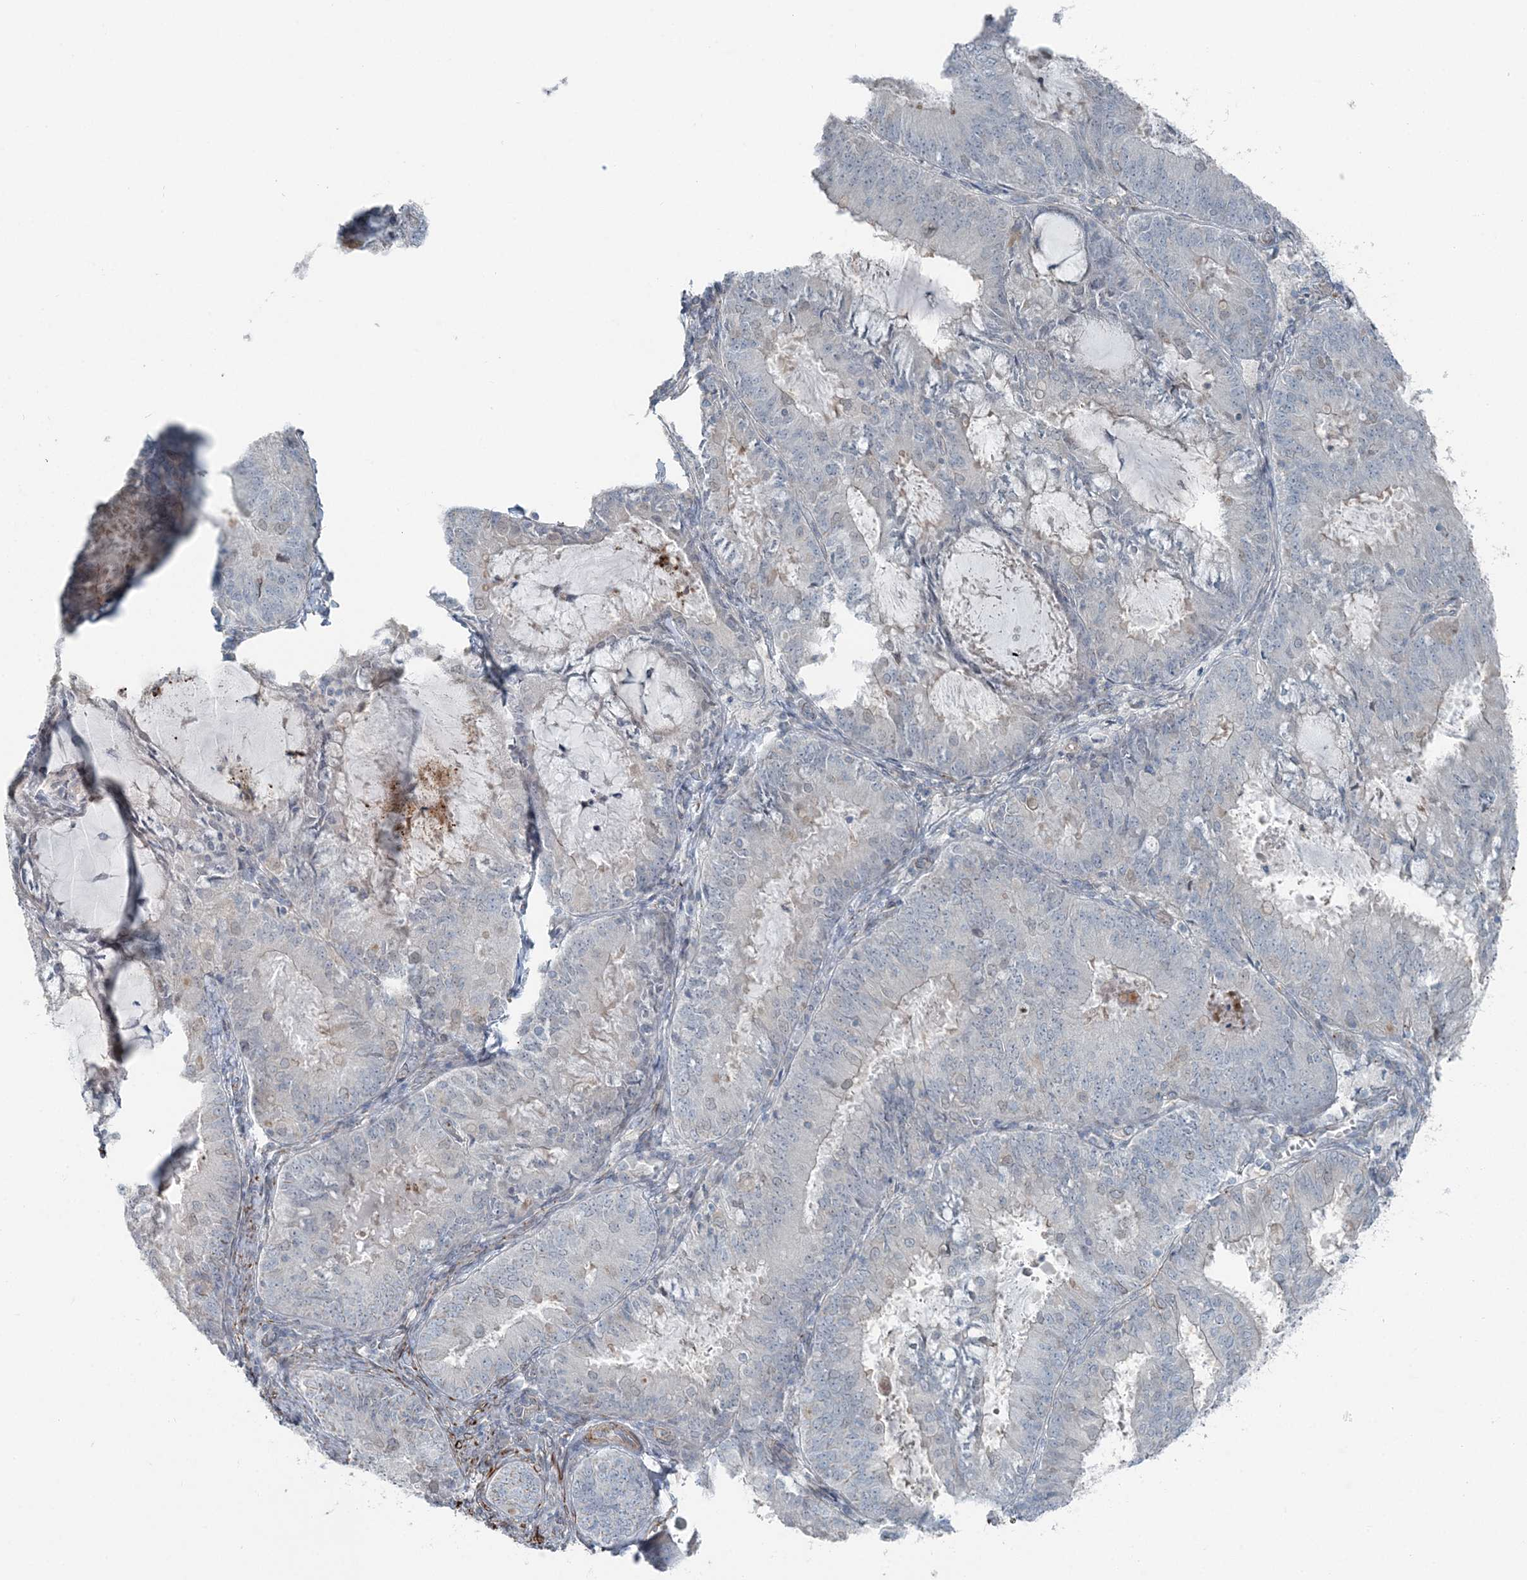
{"staining": {"intensity": "negative", "quantity": "none", "location": "none"}, "tissue": "endometrial cancer", "cell_type": "Tumor cells", "image_type": "cancer", "snomed": [{"axis": "morphology", "description": "Adenocarcinoma, NOS"}, {"axis": "topography", "description": "Endometrium"}], "caption": "Immunohistochemistry histopathology image of human endometrial cancer (adenocarcinoma) stained for a protein (brown), which exhibits no positivity in tumor cells. The staining is performed using DAB brown chromogen with nuclei counter-stained in using hematoxylin.", "gene": "FBXL17", "patient": {"sex": "female", "age": 57}}